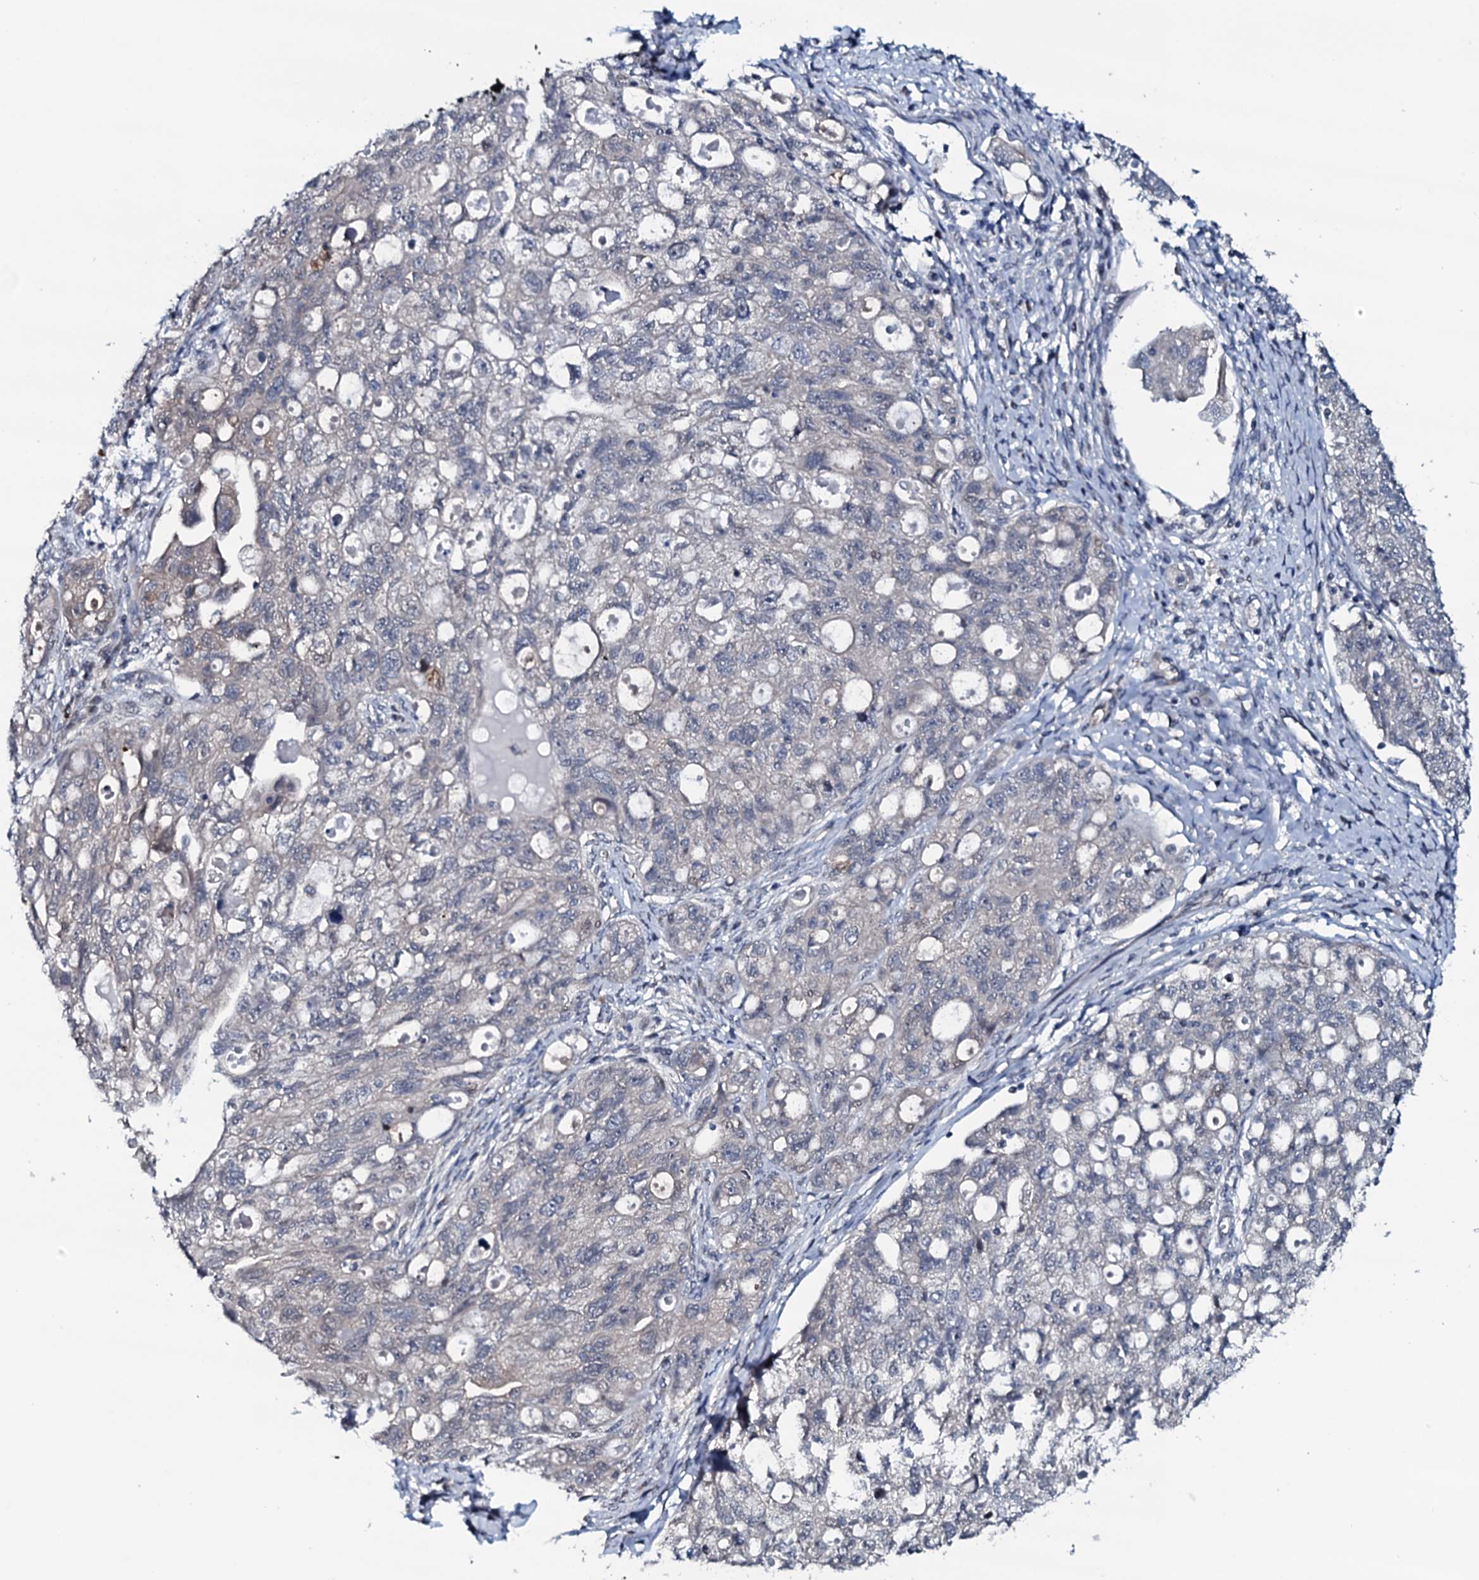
{"staining": {"intensity": "negative", "quantity": "none", "location": "none"}, "tissue": "ovarian cancer", "cell_type": "Tumor cells", "image_type": "cancer", "snomed": [{"axis": "morphology", "description": "Carcinoma, NOS"}, {"axis": "morphology", "description": "Cystadenocarcinoma, serous, NOS"}, {"axis": "topography", "description": "Ovary"}], "caption": "DAB immunohistochemical staining of human ovarian cancer (carcinoma) reveals no significant staining in tumor cells. Nuclei are stained in blue.", "gene": "OGFOD2", "patient": {"sex": "female", "age": 69}}